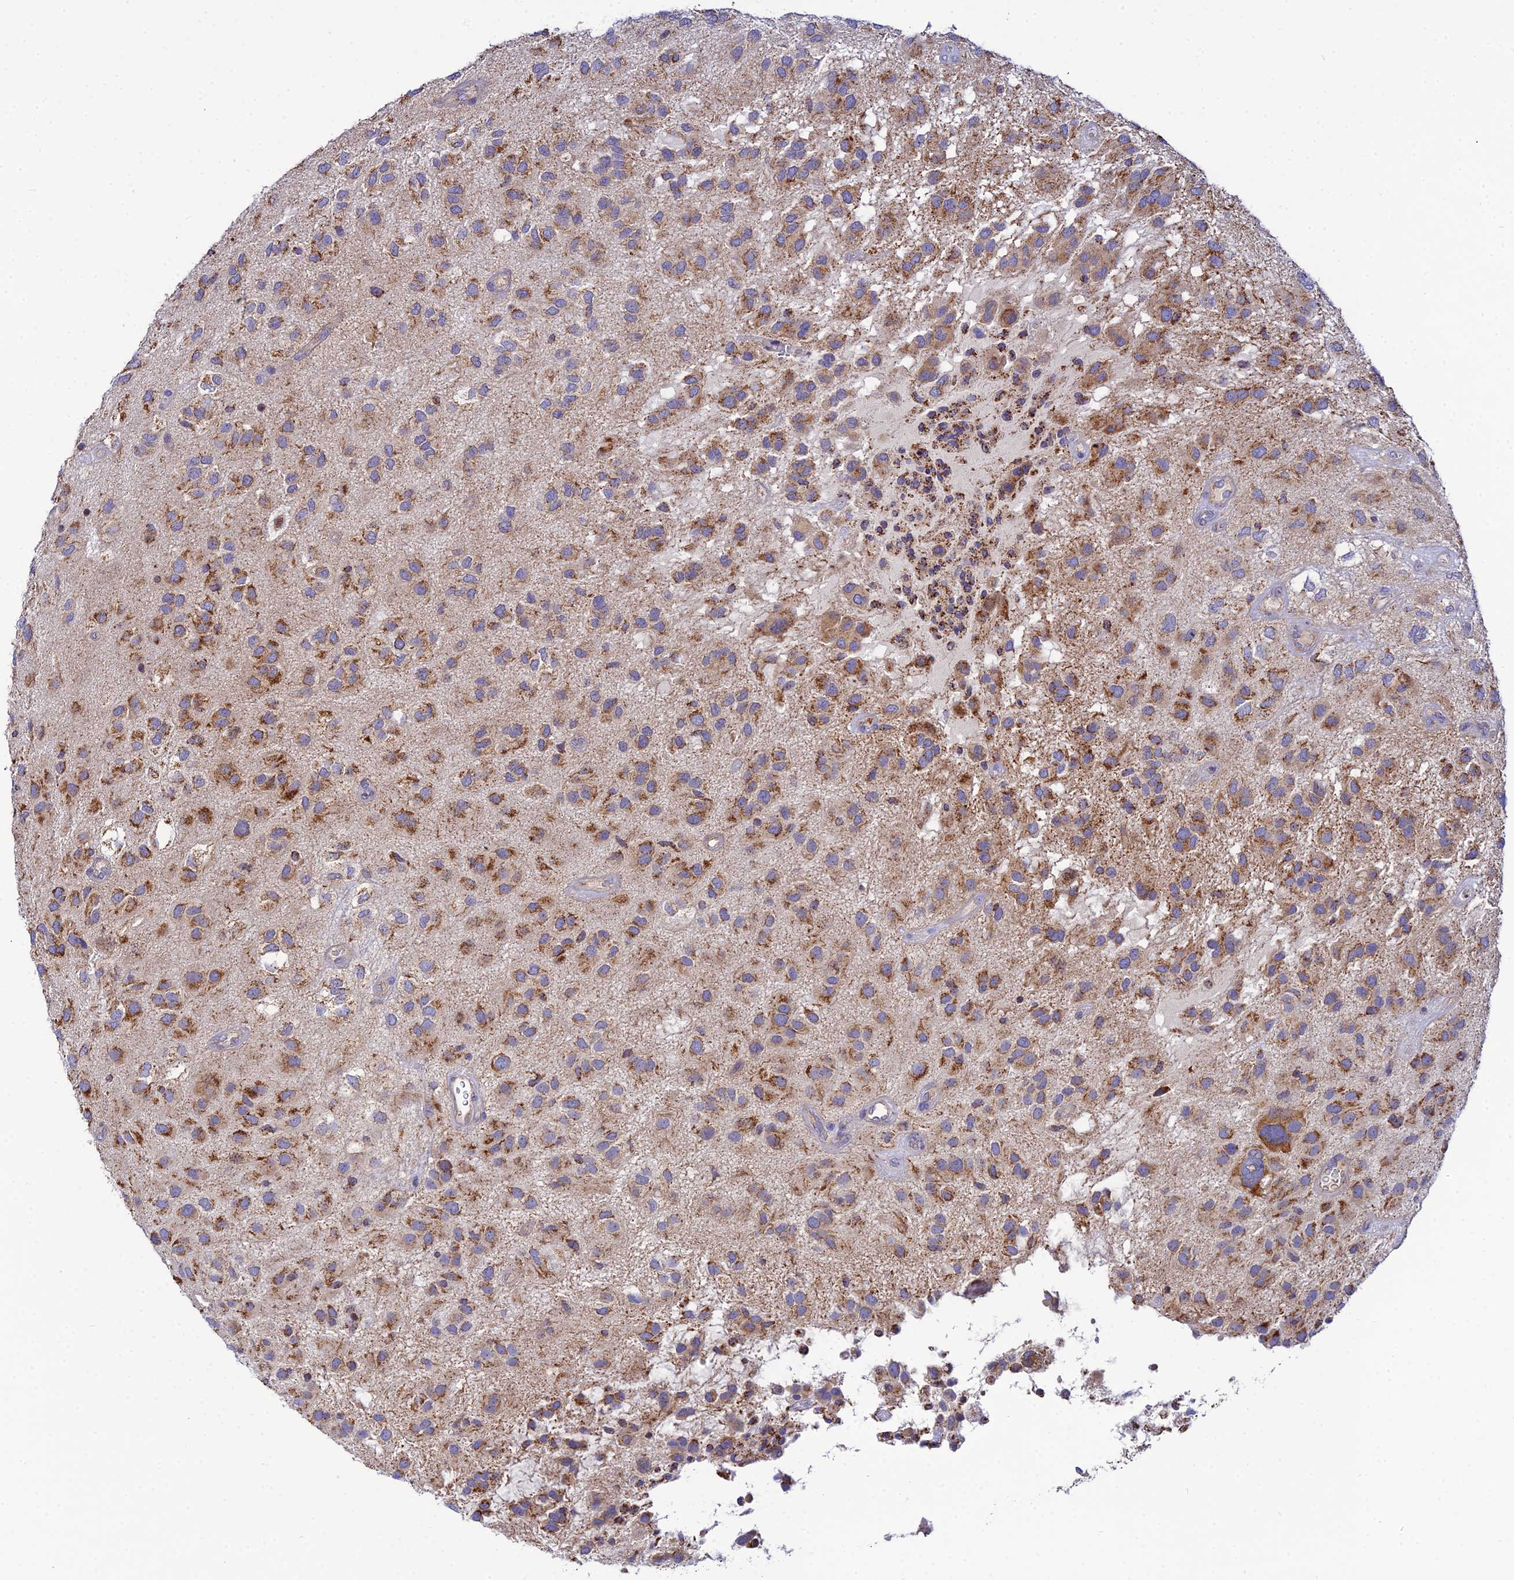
{"staining": {"intensity": "moderate", "quantity": ">75%", "location": "cytoplasmic/membranous"}, "tissue": "glioma", "cell_type": "Tumor cells", "image_type": "cancer", "snomed": [{"axis": "morphology", "description": "Glioma, malignant, Low grade"}, {"axis": "topography", "description": "Brain"}], "caption": "DAB immunohistochemical staining of human malignant low-grade glioma demonstrates moderate cytoplasmic/membranous protein positivity in about >75% of tumor cells.", "gene": "NIPSNAP3A", "patient": {"sex": "male", "age": 66}}